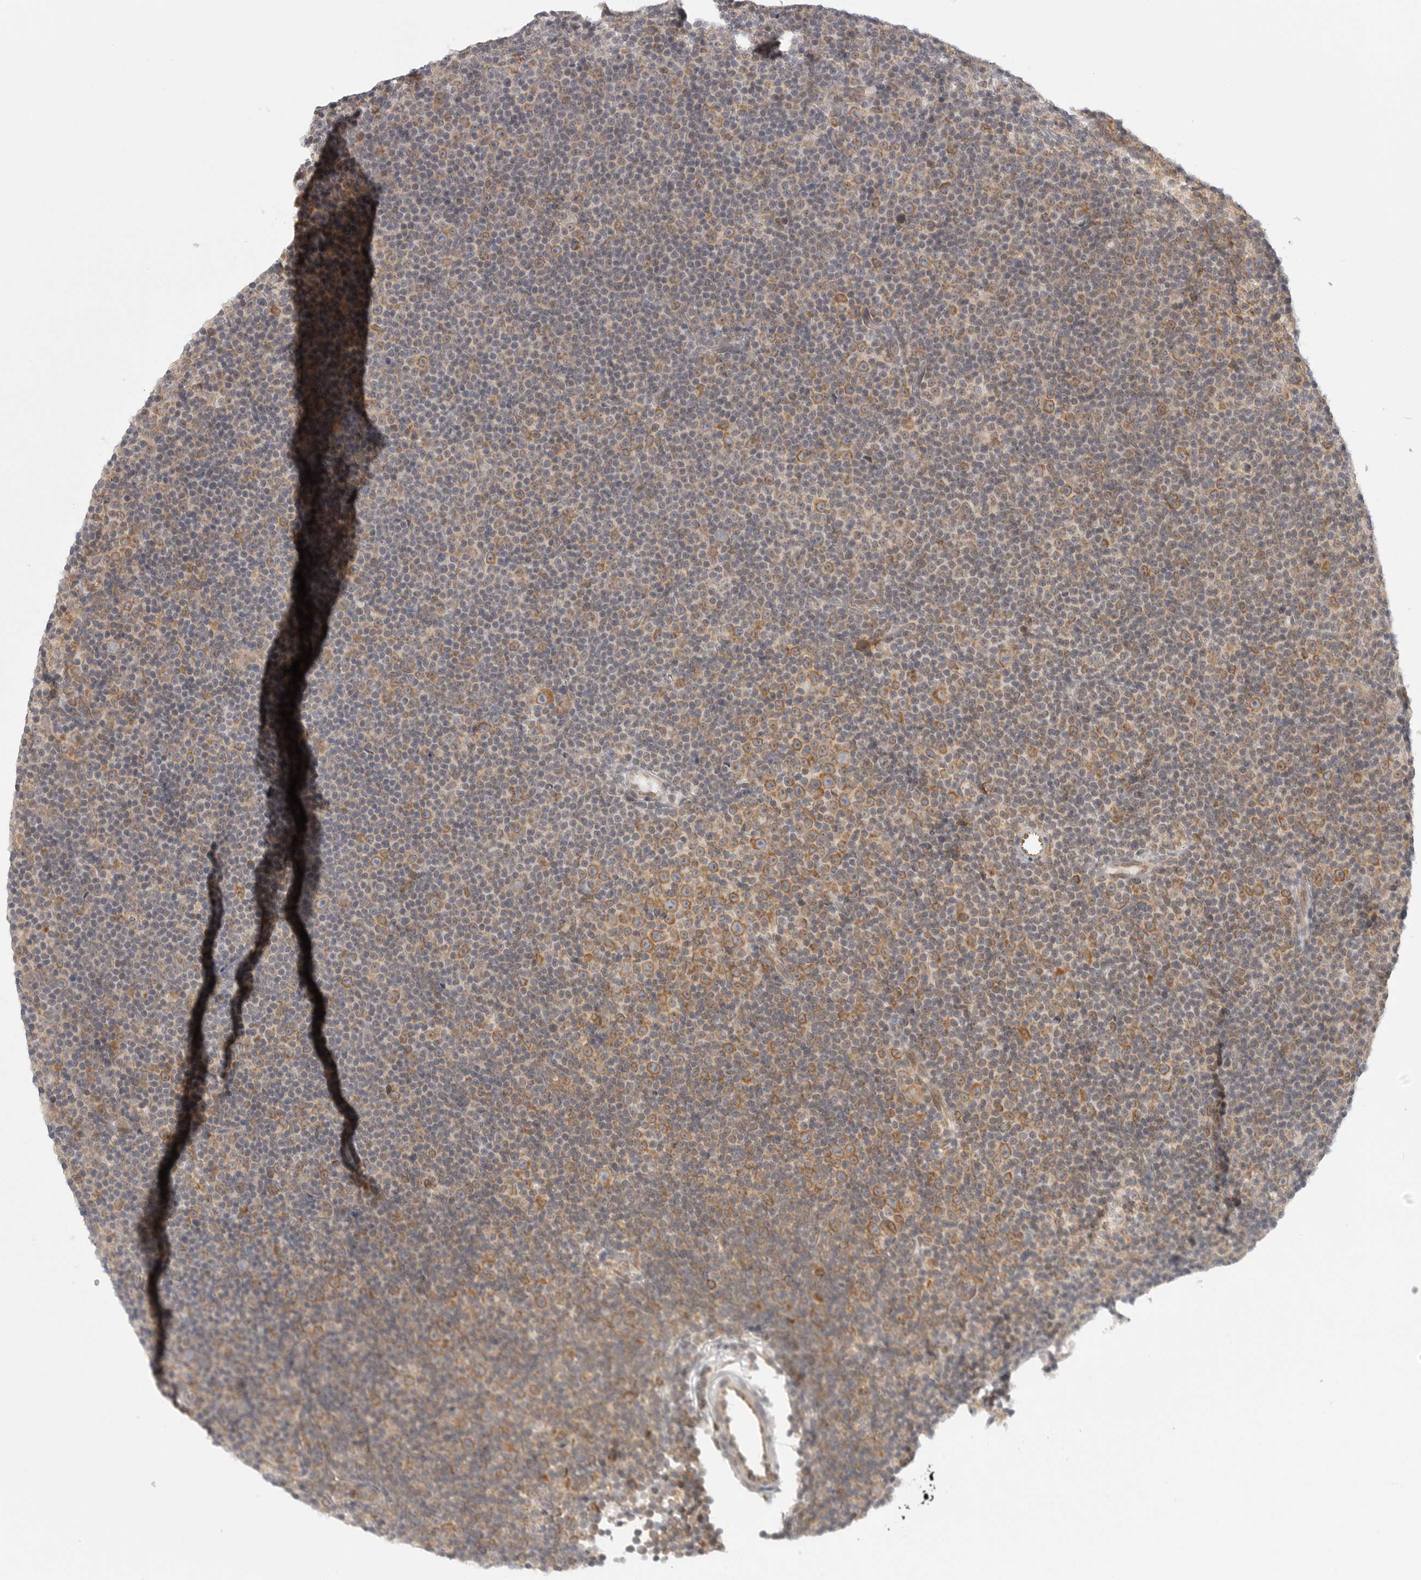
{"staining": {"intensity": "moderate", "quantity": ">75%", "location": "cytoplasmic/membranous"}, "tissue": "lymphoma", "cell_type": "Tumor cells", "image_type": "cancer", "snomed": [{"axis": "morphology", "description": "Malignant lymphoma, non-Hodgkin's type, Low grade"}, {"axis": "topography", "description": "Lymph node"}], "caption": "Immunohistochemistry staining of lymphoma, which exhibits medium levels of moderate cytoplasmic/membranous staining in about >75% of tumor cells indicating moderate cytoplasmic/membranous protein expression. The staining was performed using DAB (brown) for protein detection and nuclei were counterstained in hematoxylin (blue).", "gene": "CERS2", "patient": {"sex": "female", "age": 67}}